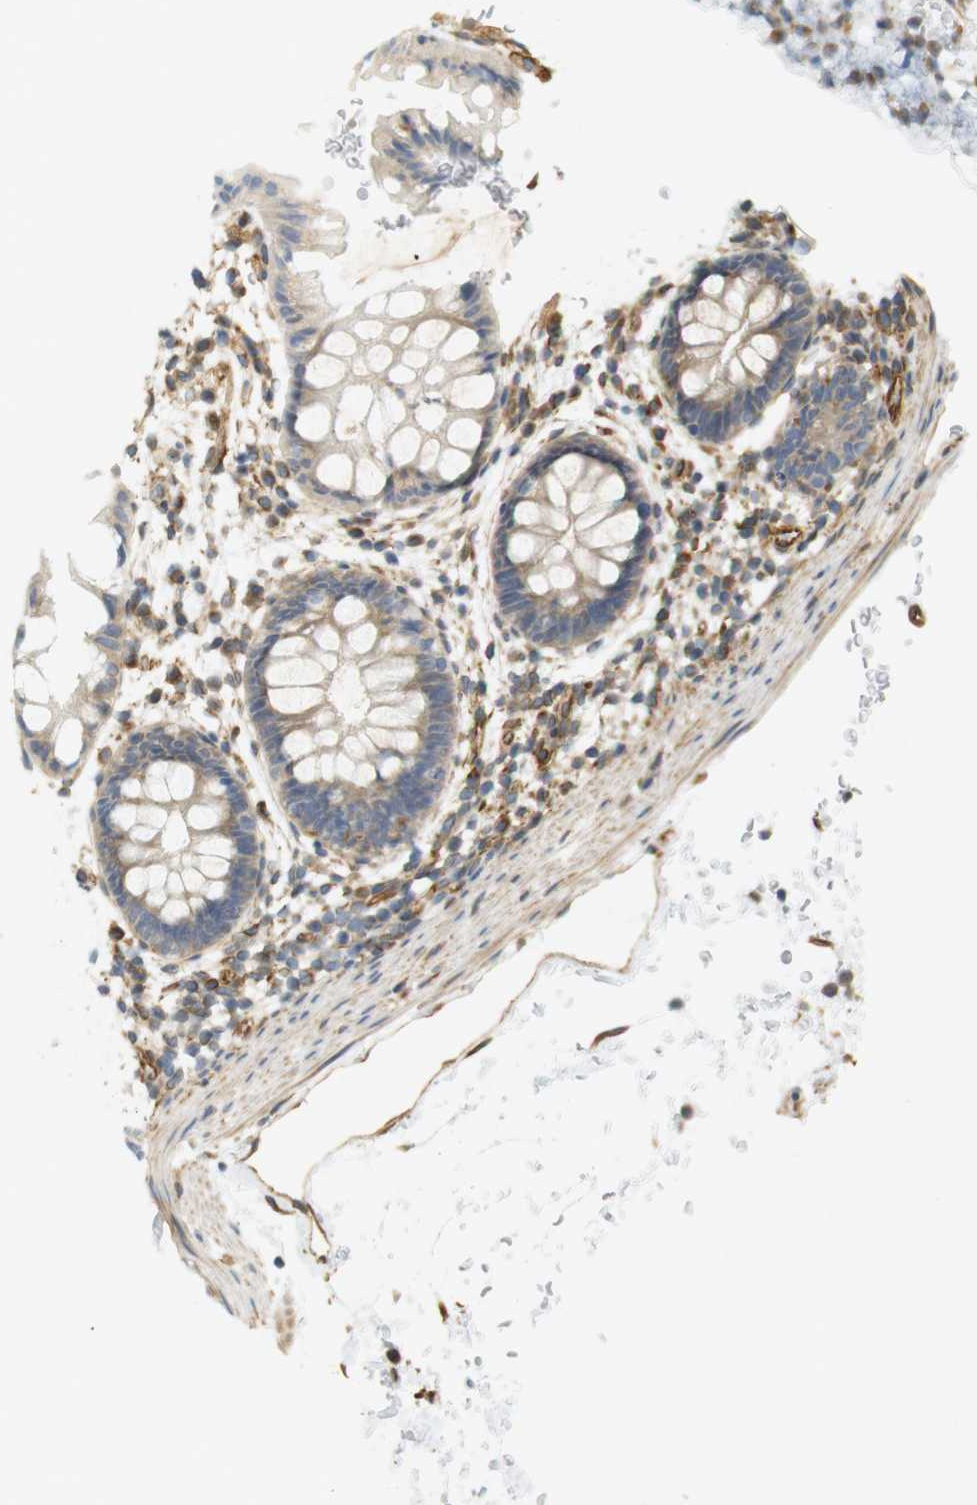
{"staining": {"intensity": "weak", "quantity": "<25%", "location": "cytoplasmic/membranous"}, "tissue": "rectum", "cell_type": "Glandular cells", "image_type": "normal", "snomed": [{"axis": "morphology", "description": "Normal tissue, NOS"}, {"axis": "topography", "description": "Rectum"}], "caption": "The histopathology image displays no significant staining in glandular cells of rectum.", "gene": "CYTH3", "patient": {"sex": "female", "age": 24}}